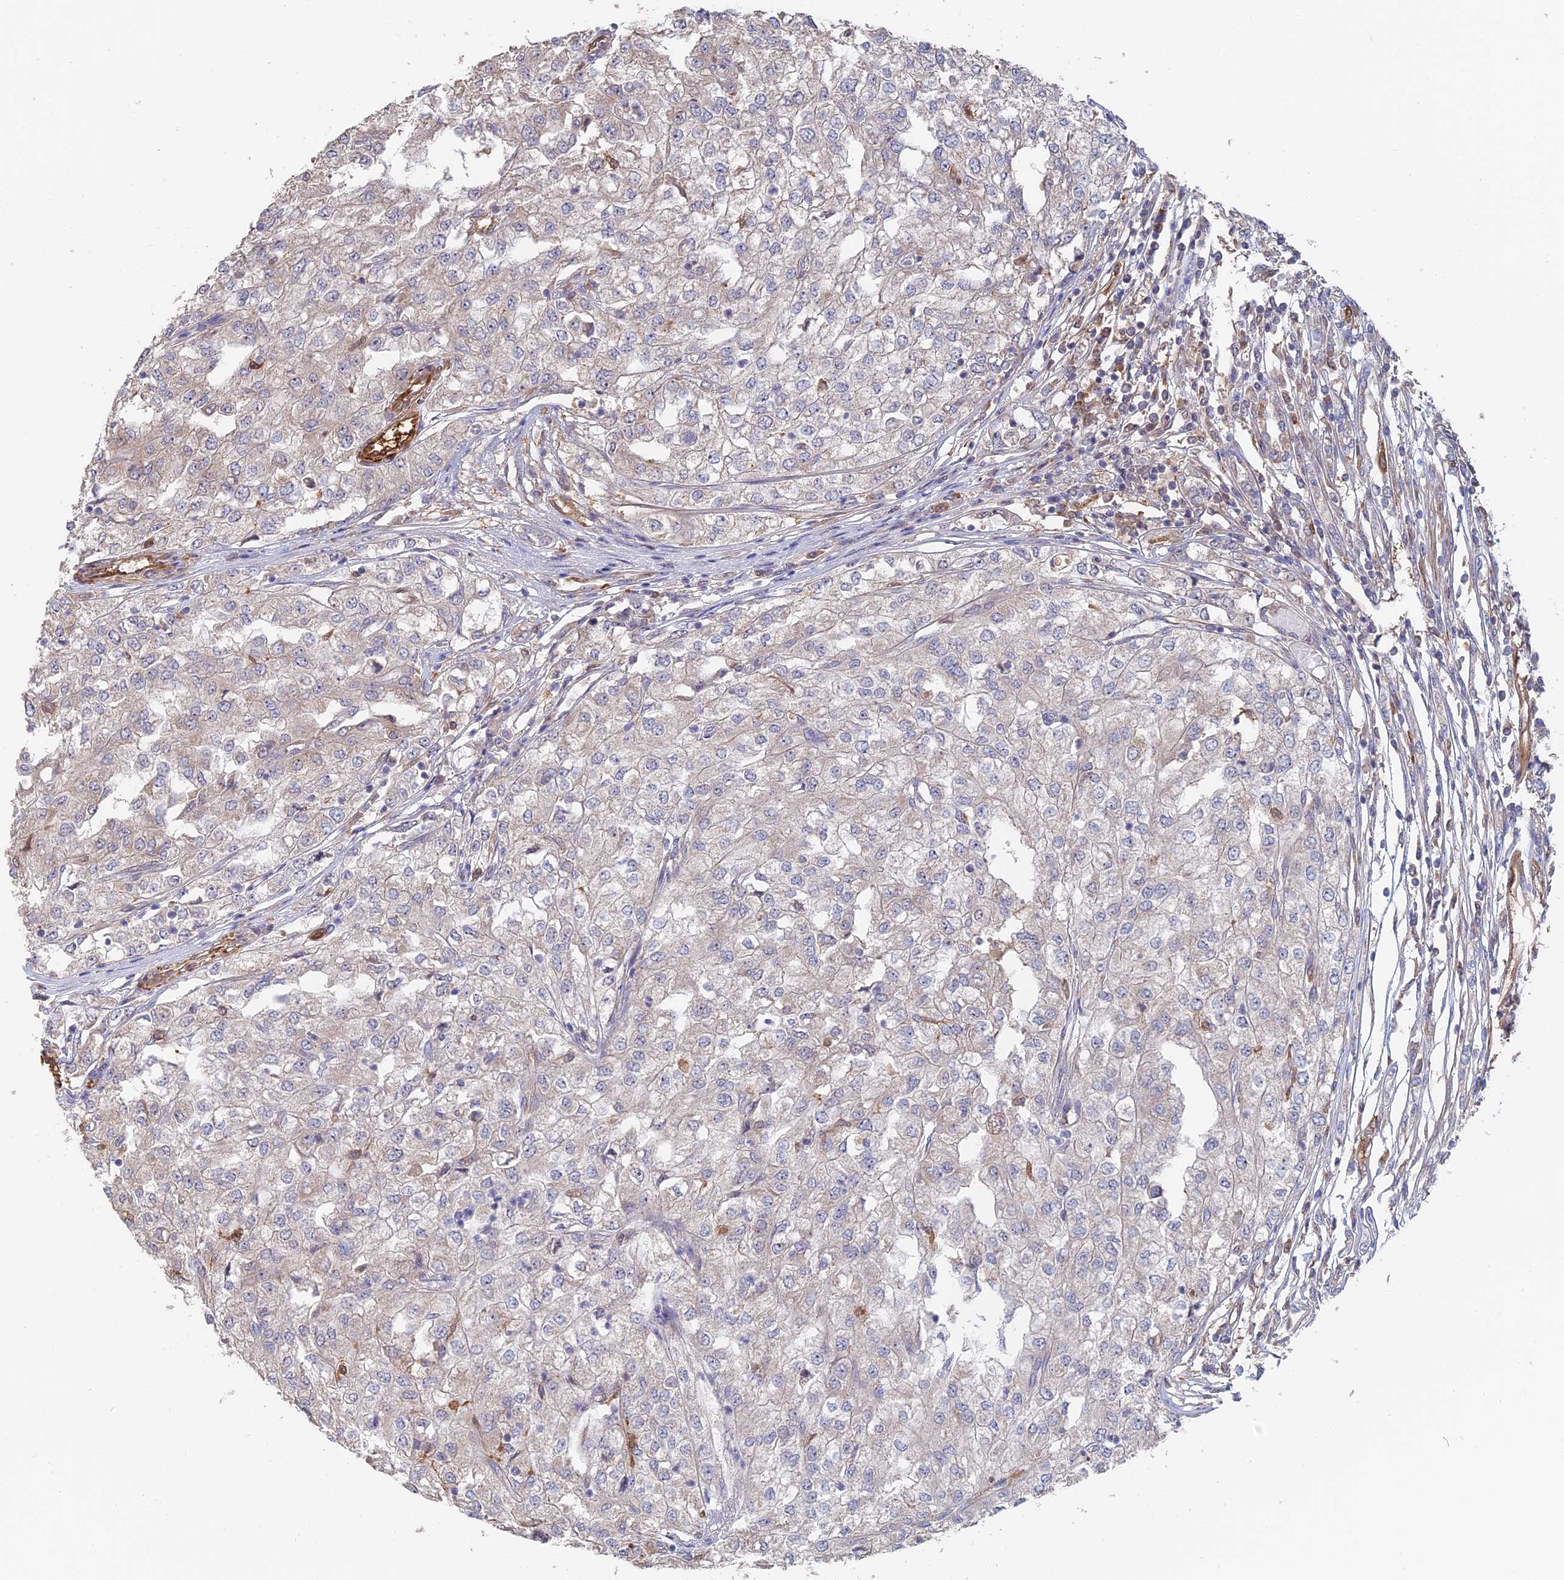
{"staining": {"intensity": "negative", "quantity": "none", "location": "none"}, "tissue": "renal cancer", "cell_type": "Tumor cells", "image_type": "cancer", "snomed": [{"axis": "morphology", "description": "Adenocarcinoma, NOS"}, {"axis": "topography", "description": "Kidney"}], "caption": "An image of renal cancer stained for a protein demonstrates no brown staining in tumor cells.", "gene": "SAC3D1", "patient": {"sex": "female", "age": 54}}